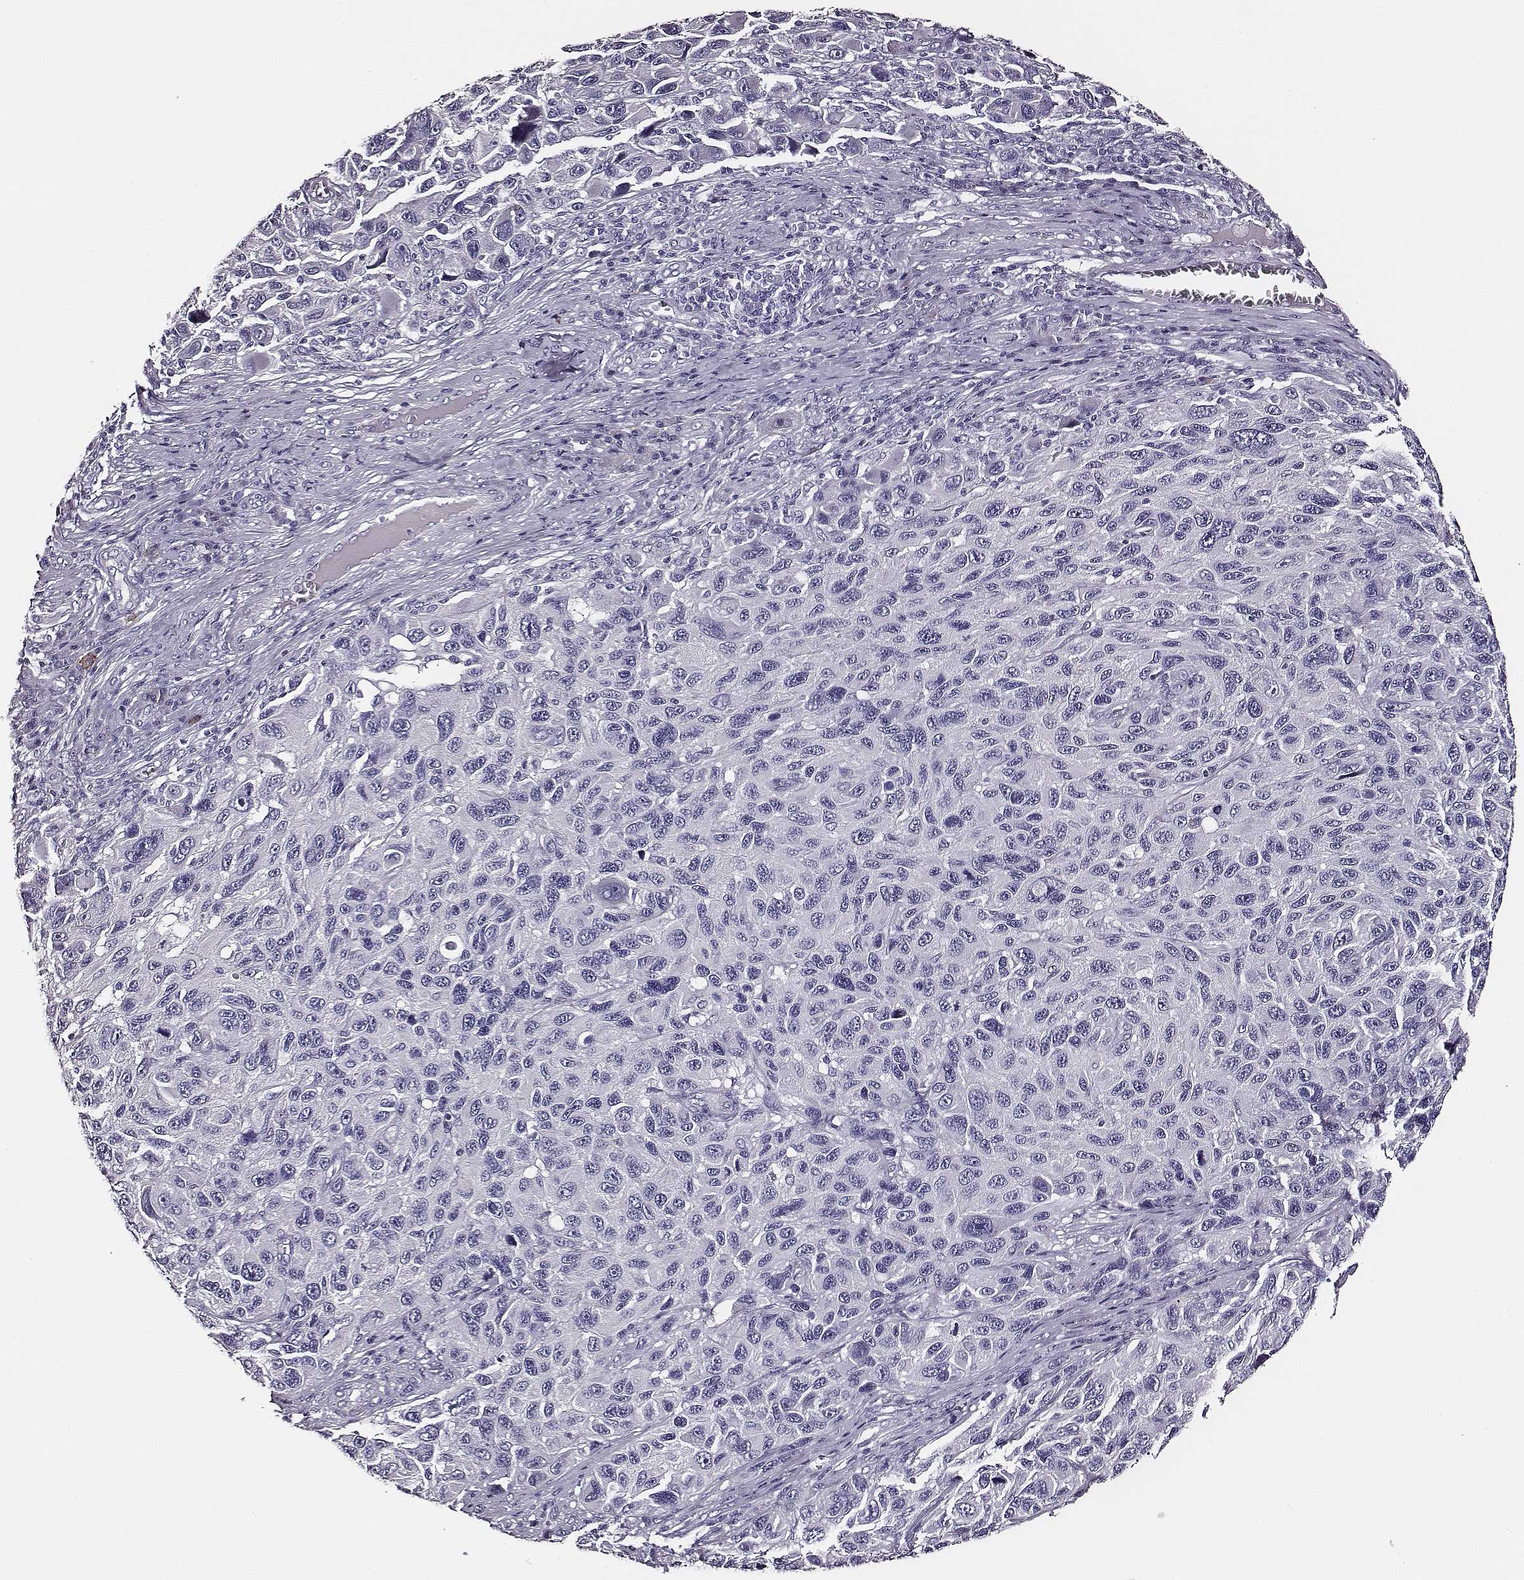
{"staining": {"intensity": "negative", "quantity": "none", "location": "none"}, "tissue": "melanoma", "cell_type": "Tumor cells", "image_type": "cancer", "snomed": [{"axis": "morphology", "description": "Malignant melanoma, NOS"}, {"axis": "topography", "description": "Skin"}], "caption": "Malignant melanoma was stained to show a protein in brown. There is no significant staining in tumor cells. (DAB (3,3'-diaminobenzidine) immunohistochemistry visualized using brightfield microscopy, high magnification).", "gene": "DPEP1", "patient": {"sex": "male", "age": 53}}